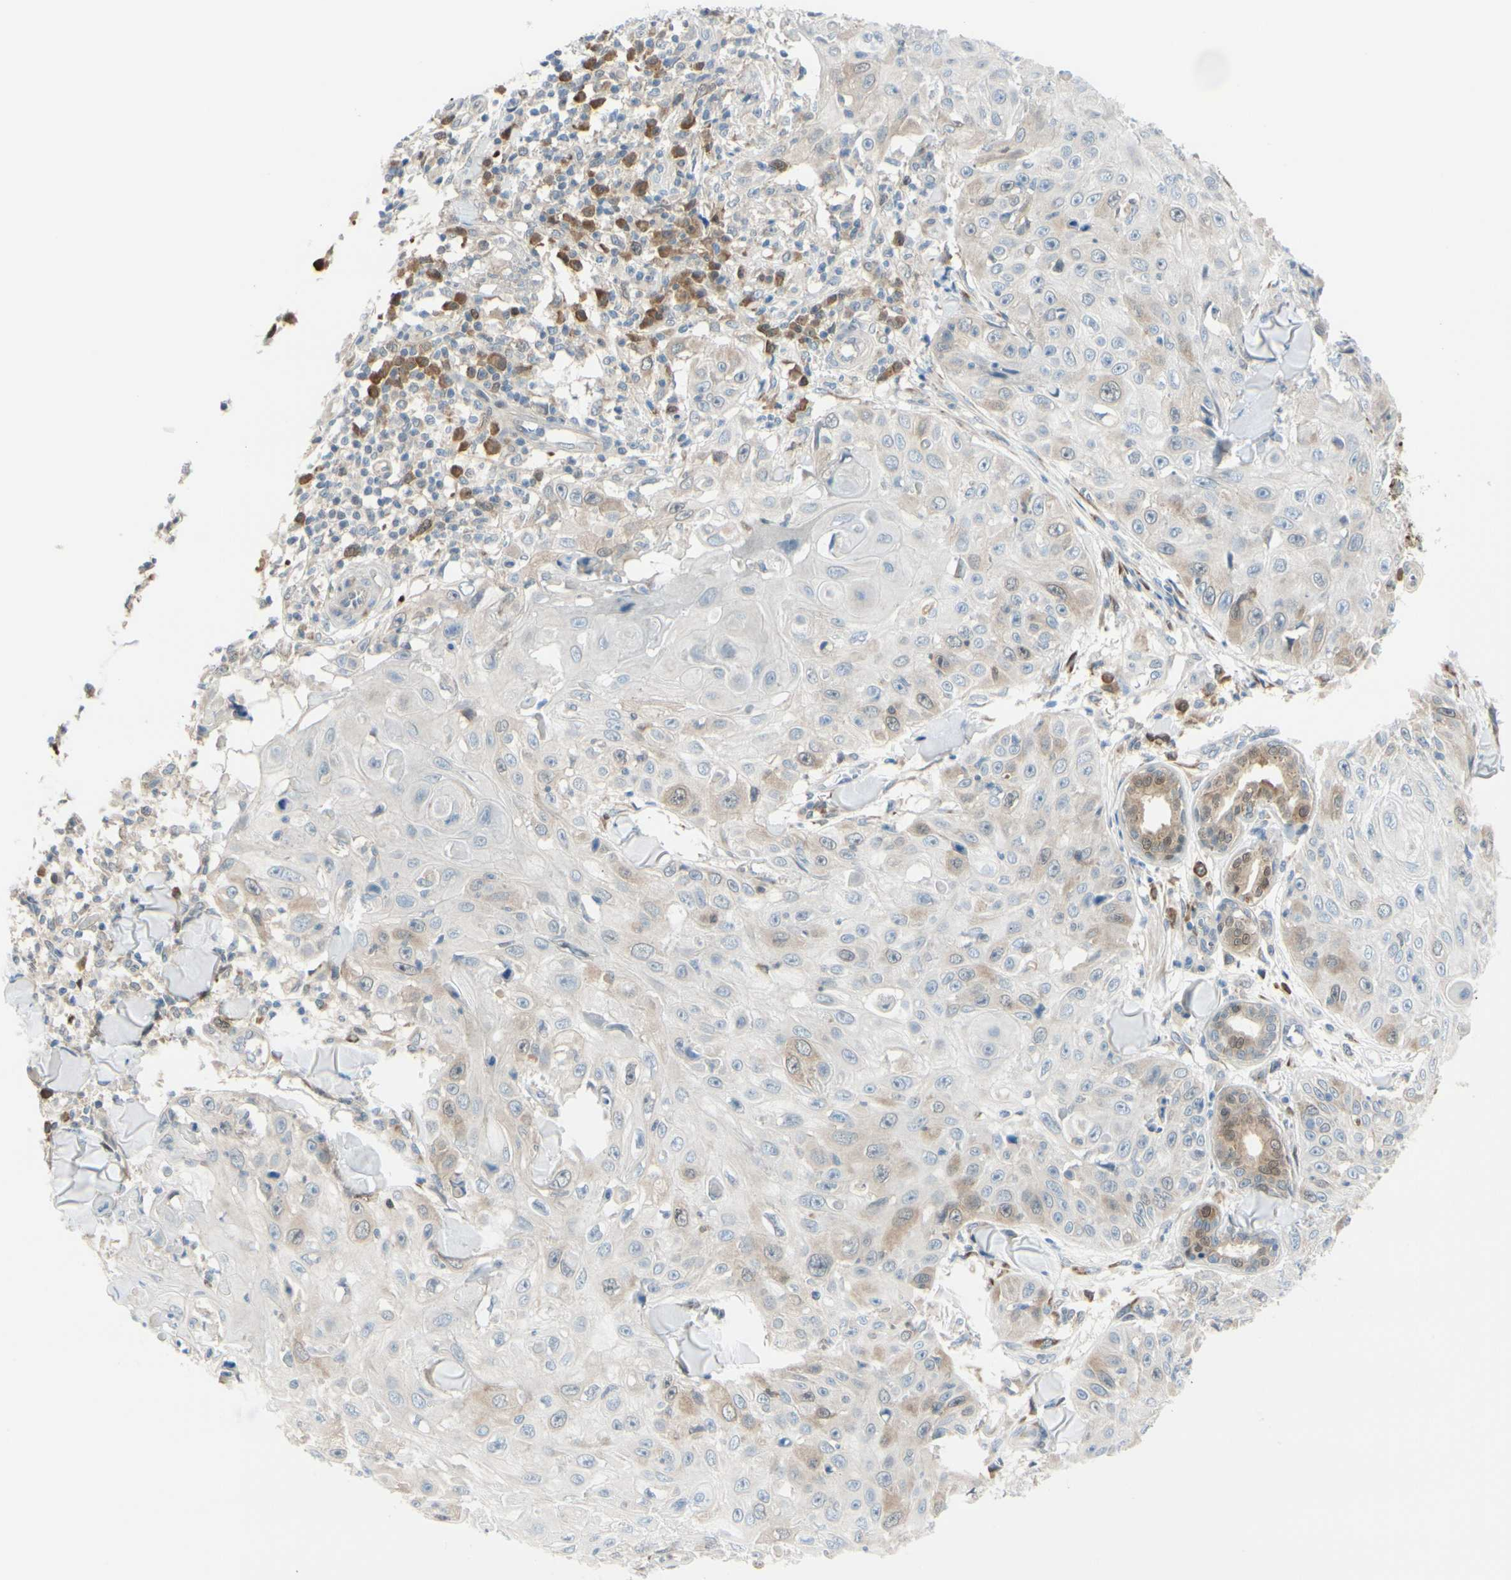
{"staining": {"intensity": "moderate", "quantity": "<25%", "location": "cytoplasmic/membranous"}, "tissue": "skin cancer", "cell_type": "Tumor cells", "image_type": "cancer", "snomed": [{"axis": "morphology", "description": "Squamous cell carcinoma, NOS"}, {"axis": "topography", "description": "Skin"}], "caption": "Immunohistochemical staining of skin cancer displays moderate cytoplasmic/membranous protein expression in approximately <25% of tumor cells. (brown staining indicates protein expression, while blue staining denotes nuclei).", "gene": "PTTG1", "patient": {"sex": "male", "age": 86}}